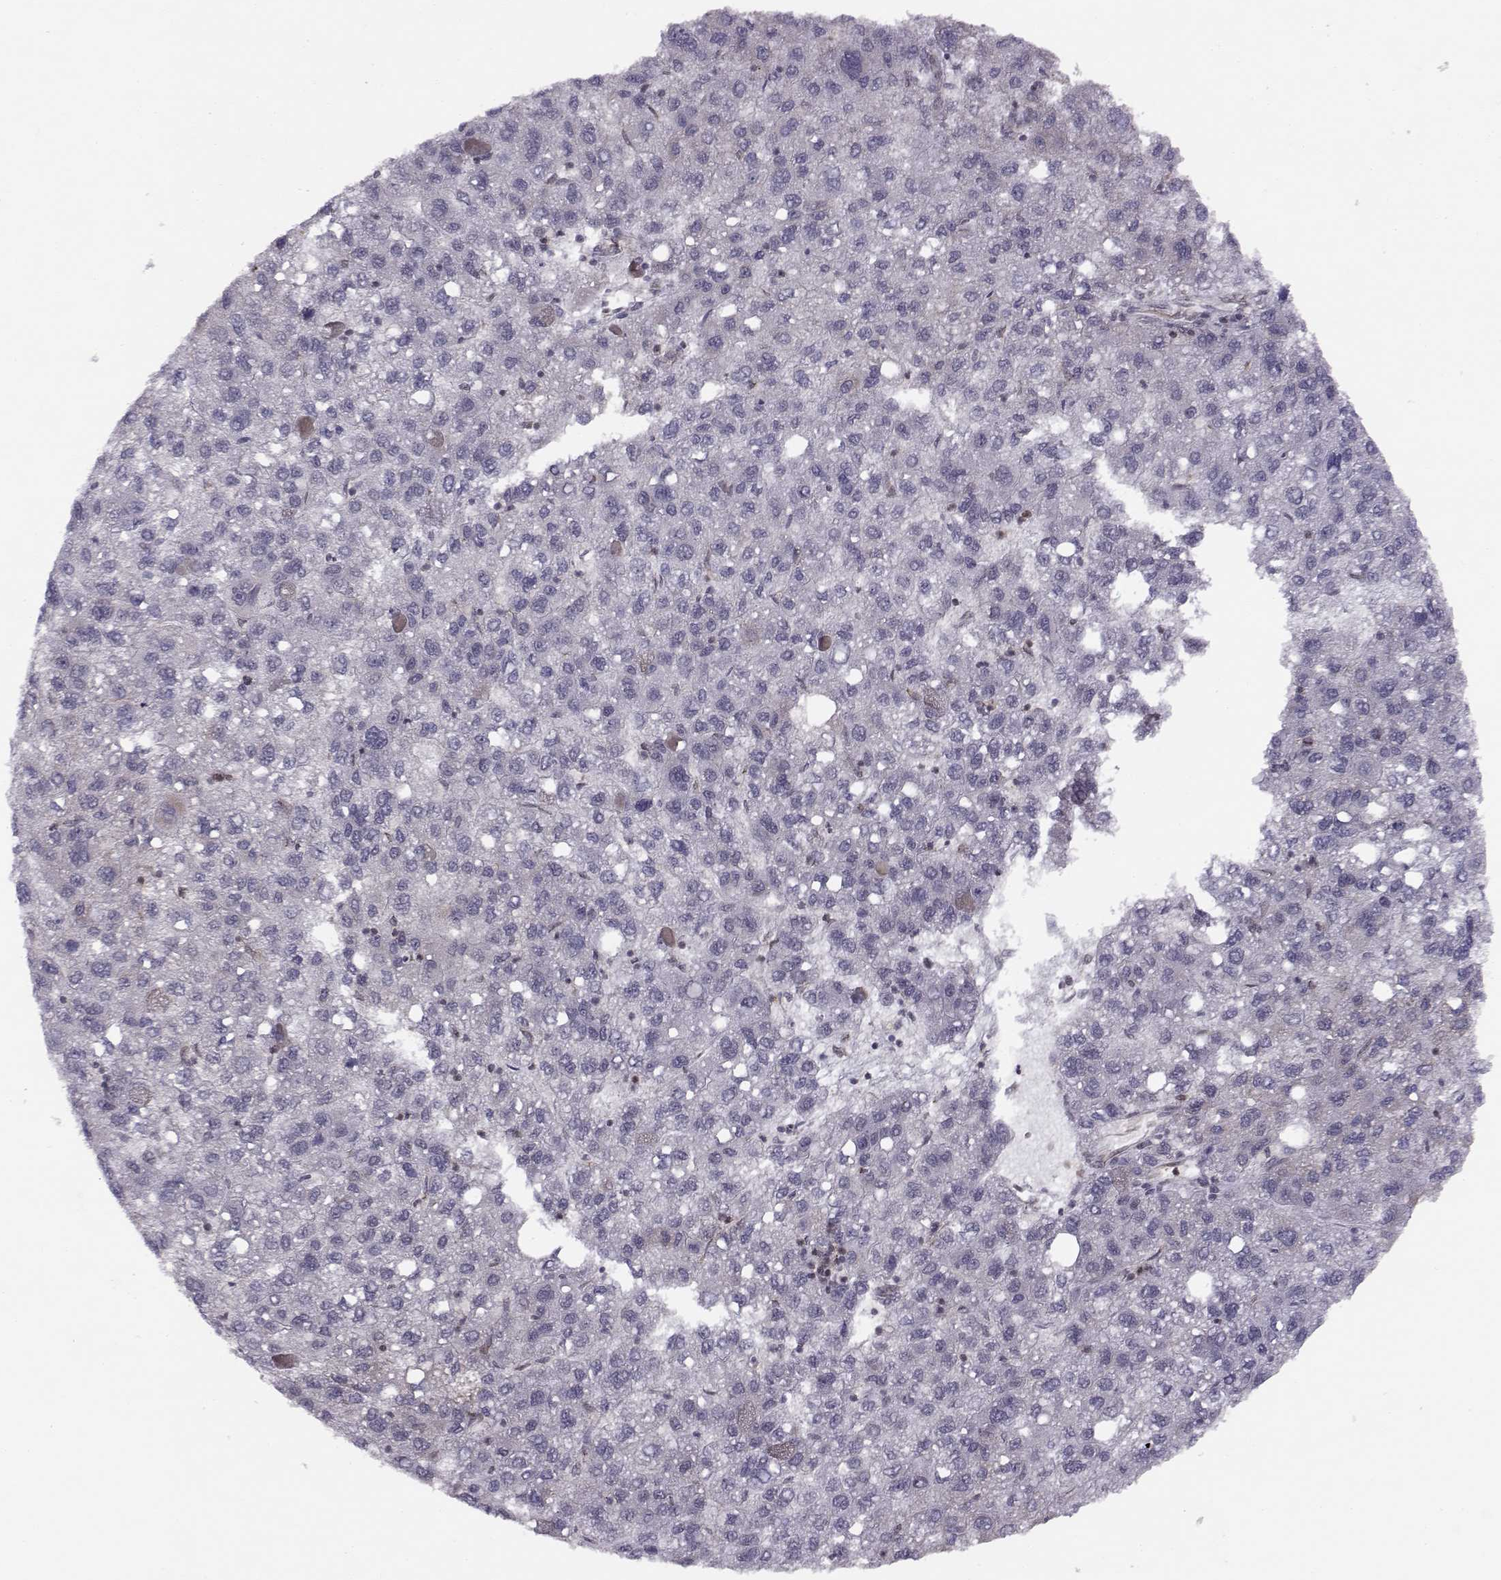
{"staining": {"intensity": "negative", "quantity": "none", "location": "none"}, "tissue": "liver cancer", "cell_type": "Tumor cells", "image_type": "cancer", "snomed": [{"axis": "morphology", "description": "Carcinoma, Hepatocellular, NOS"}, {"axis": "topography", "description": "Liver"}], "caption": "Immunohistochemistry micrograph of neoplastic tissue: human liver hepatocellular carcinoma stained with DAB reveals no significant protein expression in tumor cells. (DAB (3,3'-diaminobenzidine) immunohistochemistry with hematoxylin counter stain).", "gene": "KIF13B", "patient": {"sex": "female", "age": 82}}